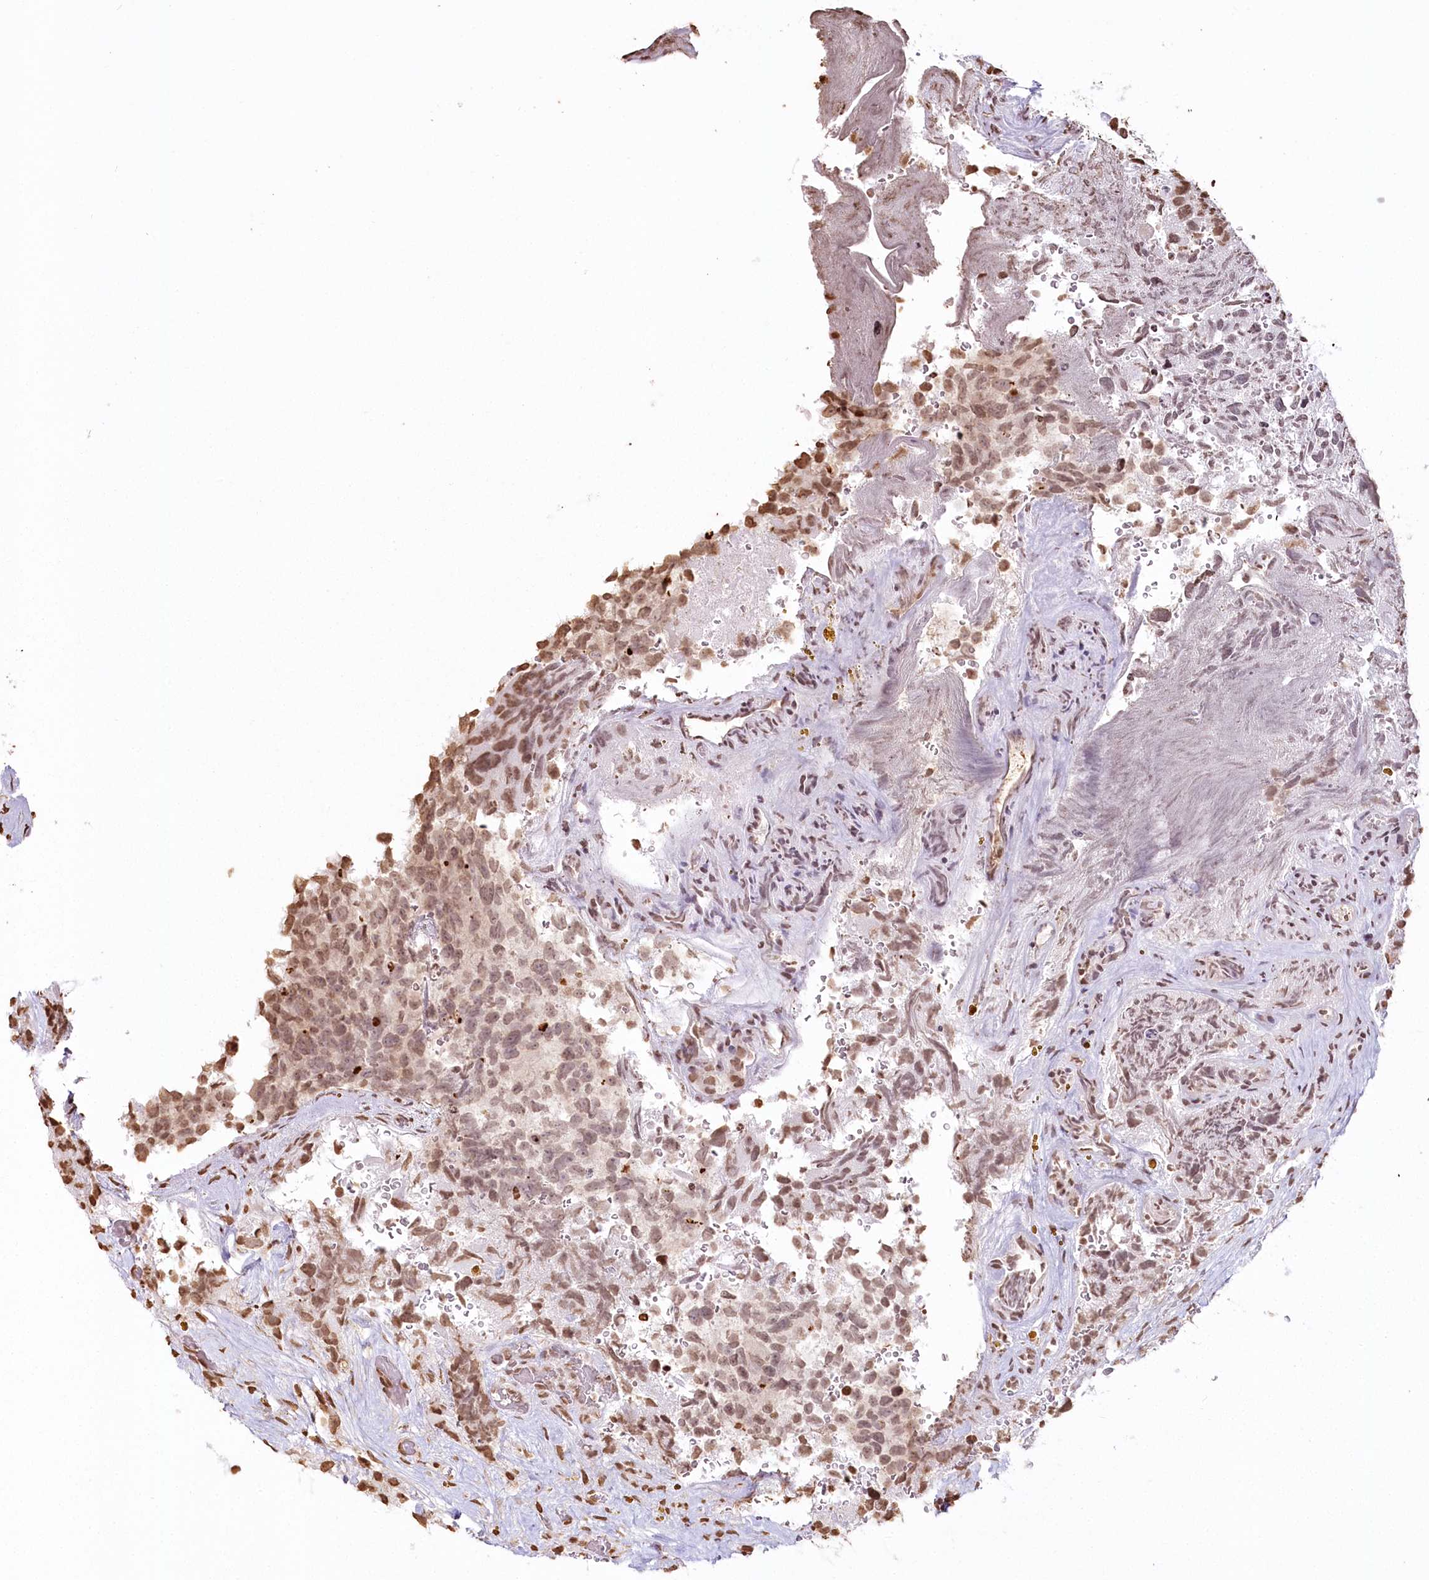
{"staining": {"intensity": "moderate", "quantity": "25%-75%", "location": "nuclear"}, "tissue": "glioma", "cell_type": "Tumor cells", "image_type": "cancer", "snomed": [{"axis": "morphology", "description": "Glioma, malignant, High grade"}, {"axis": "topography", "description": "Brain"}], "caption": "Moderate nuclear expression for a protein is appreciated in approximately 25%-75% of tumor cells of glioma using immunohistochemistry (IHC).", "gene": "FAM13A", "patient": {"sex": "male", "age": 69}}